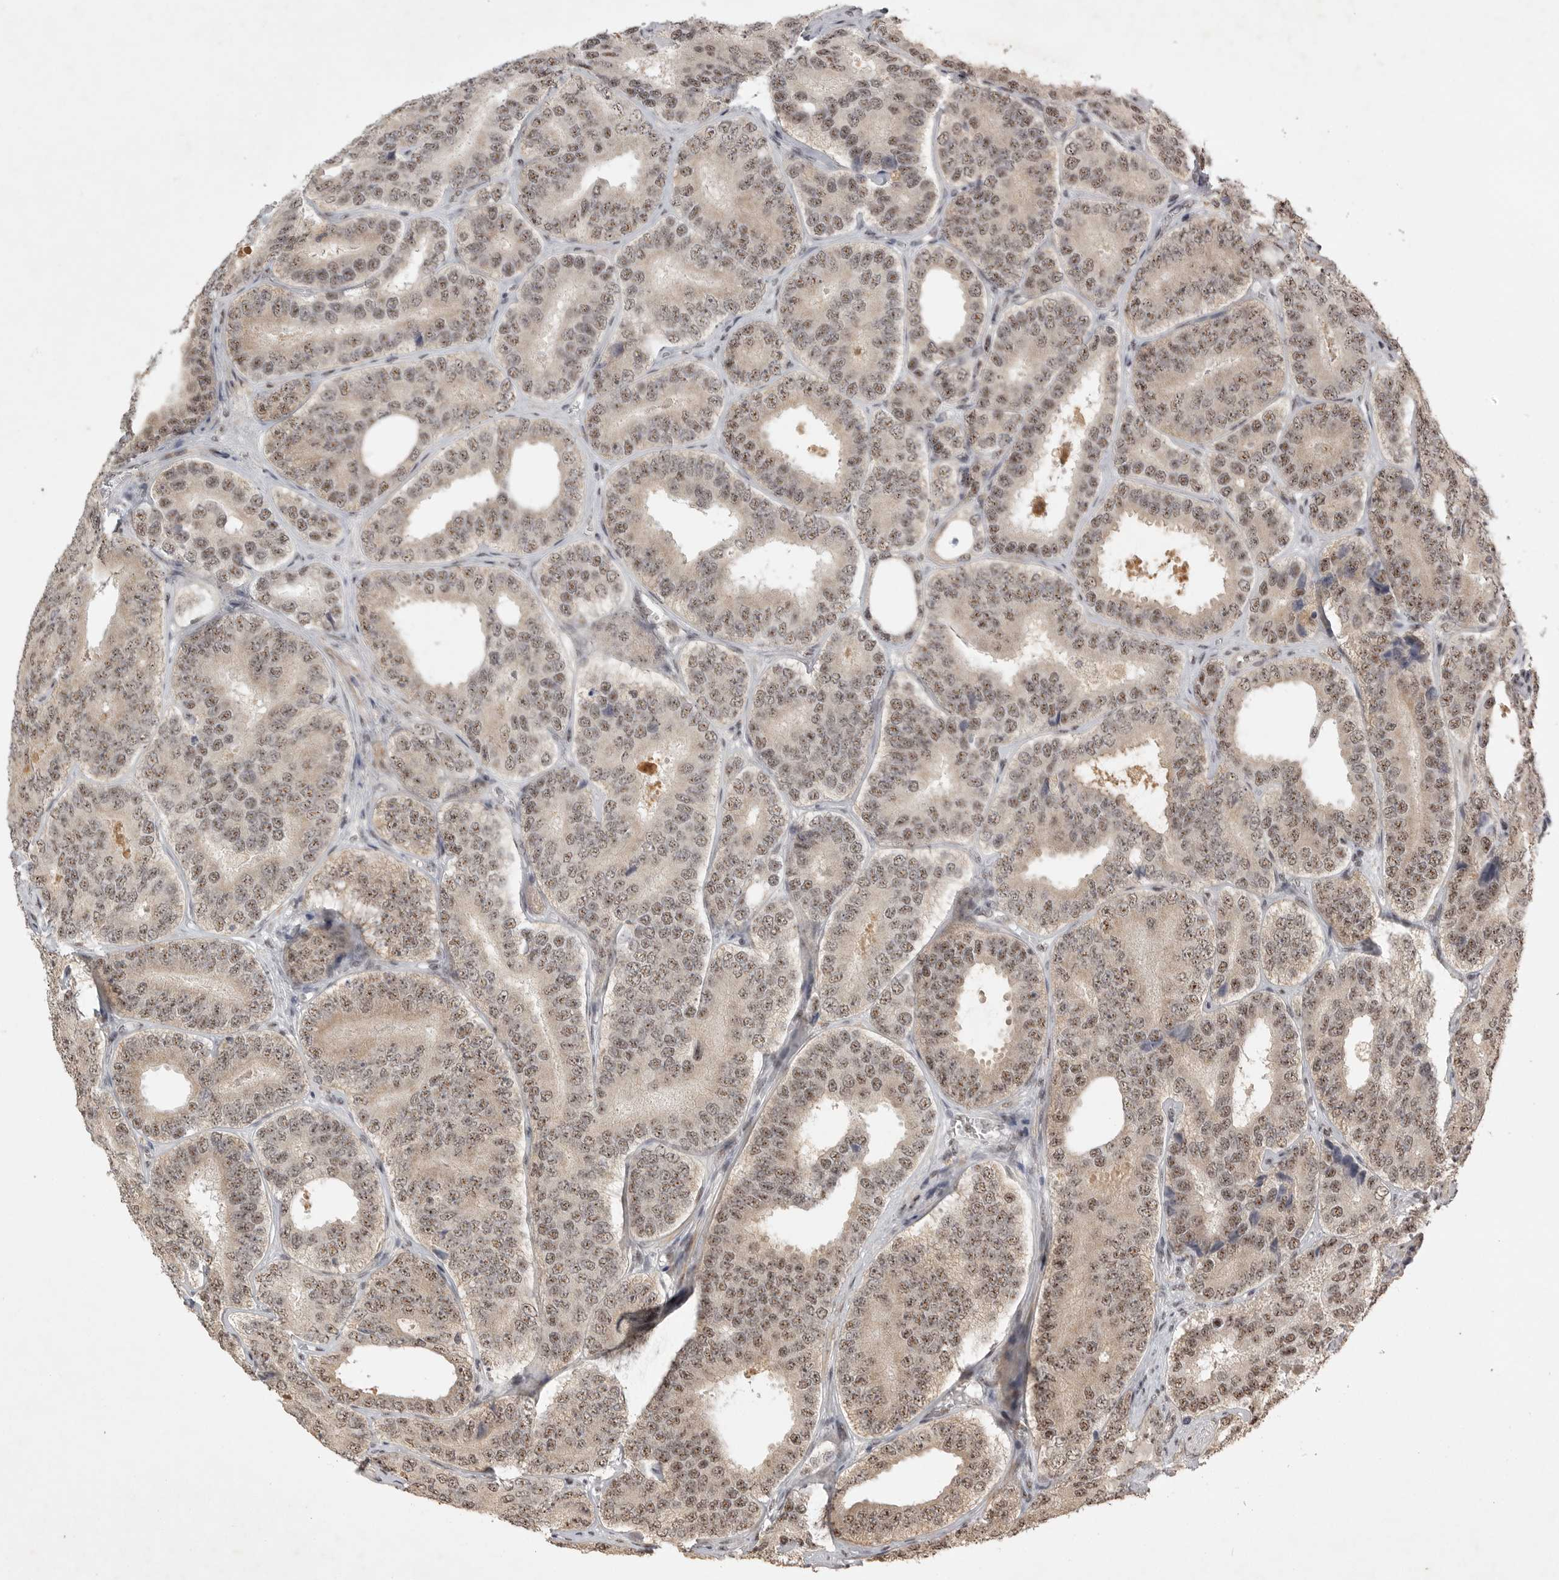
{"staining": {"intensity": "moderate", "quantity": ">75%", "location": "nuclear"}, "tissue": "prostate cancer", "cell_type": "Tumor cells", "image_type": "cancer", "snomed": [{"axis": "morphology", "description": "Adenocarcinoma, High grade"}, {"axis": "topography", "description": "Prostate"}], "caption": "Prostate high-grade adenocarcinoma was stained to show a protein in brown. There is medium levels of moderate nuclear expression in approximately >75% of tumor cells. The protein of interest is shown in brown color, while the nuclei are stained blue.", "gene": "POMP", "patient": {"sex": "male", "age": 56}}